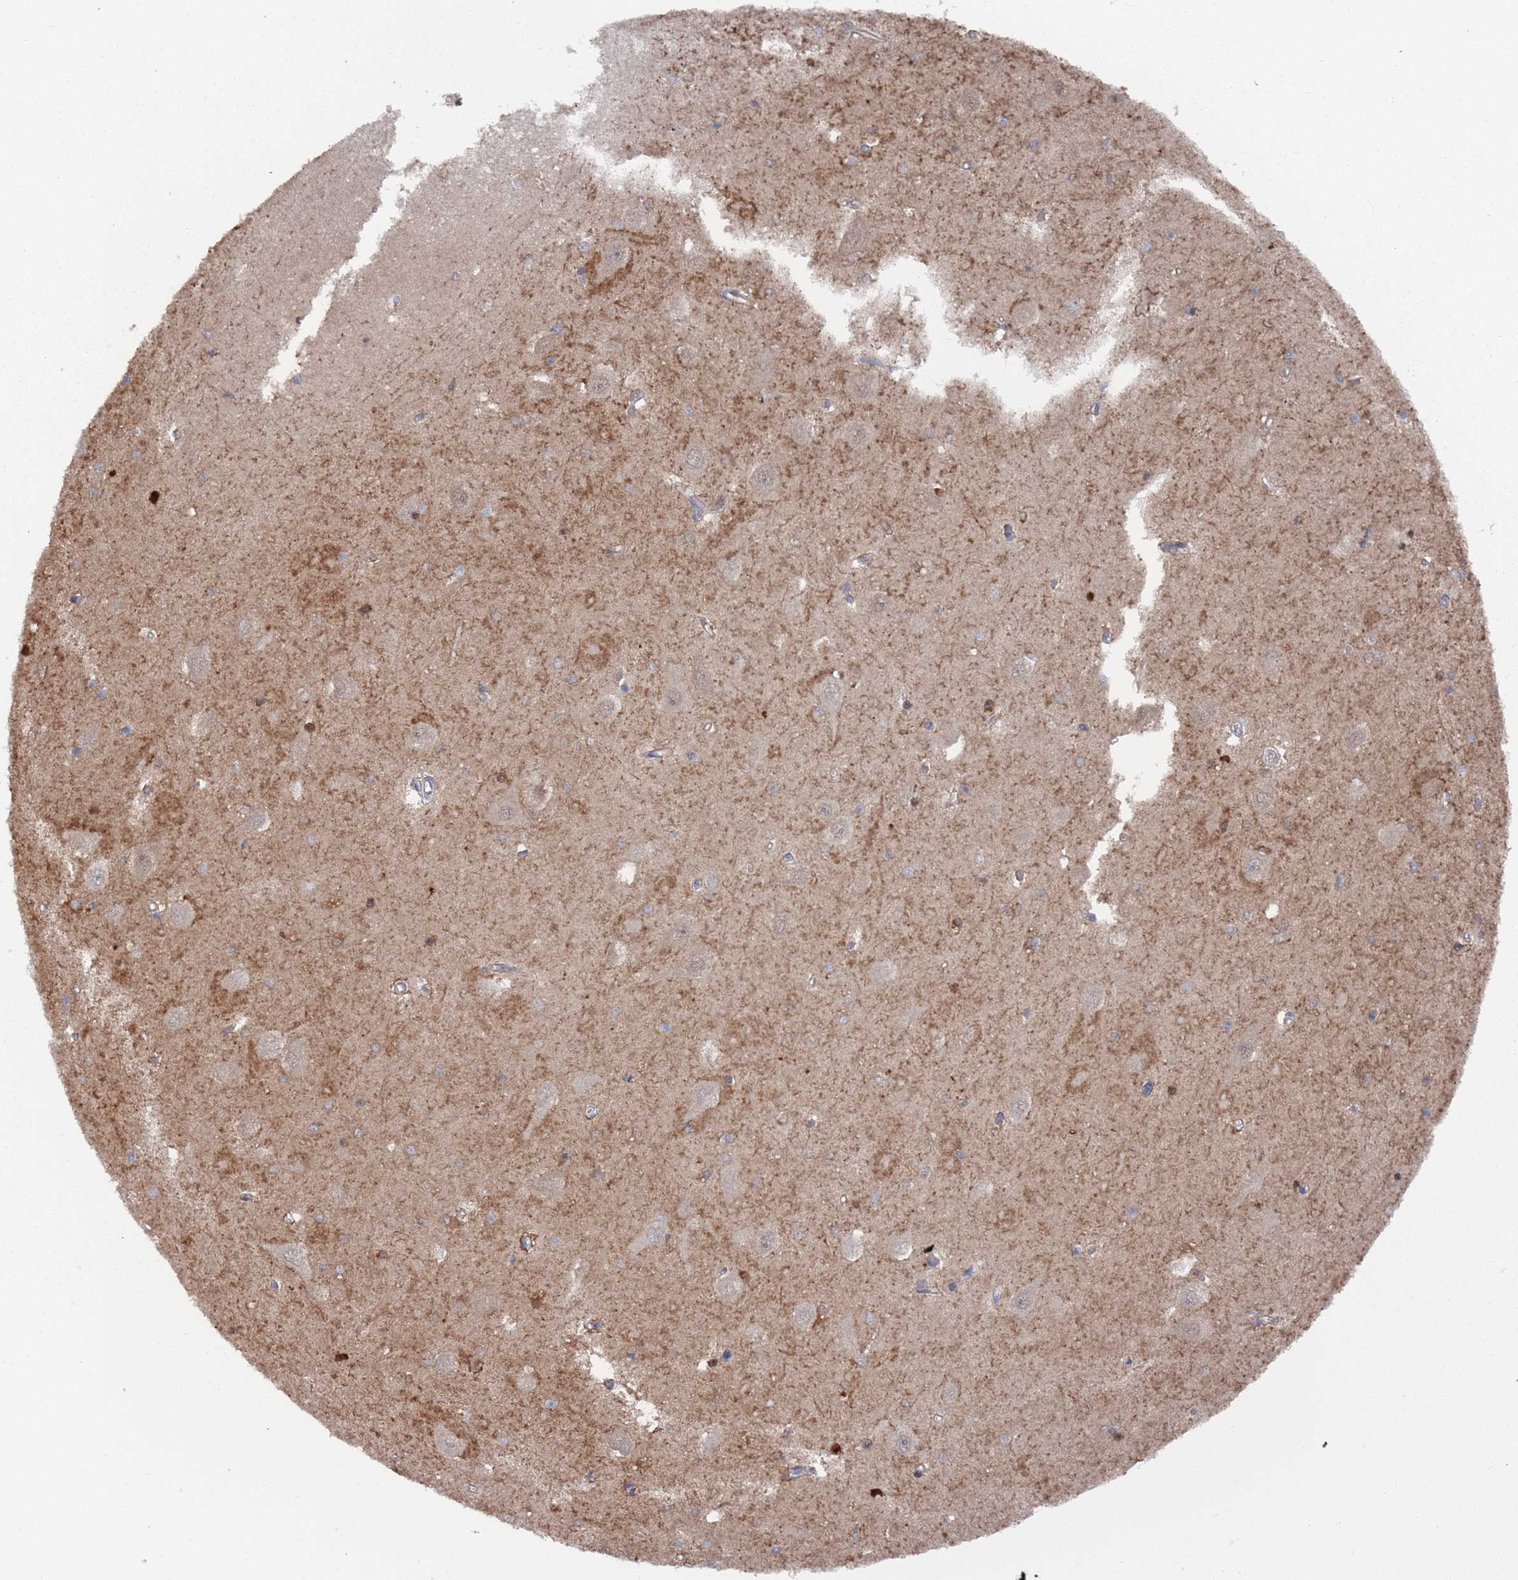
{"staining": {"intensity": "weak", "quantity": "25%-75%", "location": "cytoplasmic/membranous"}, "tissue": "hippocampus", "cell_type": "Glial cells", "image_type": "normal", "snomed": [{"axis": "morphology", "description": "Normal tissue, NOS"}, {"axis": "topography", "description": "Hippocampus"}], "caption": "This micrograph displays immunohistochemistry staining of normal hippocampus, with low weak cytoplasmic/membranous positivity in about 25%-75% of glial cells.", "gene": "DGKD", "patient": {"sex": "male", "age": 45}}